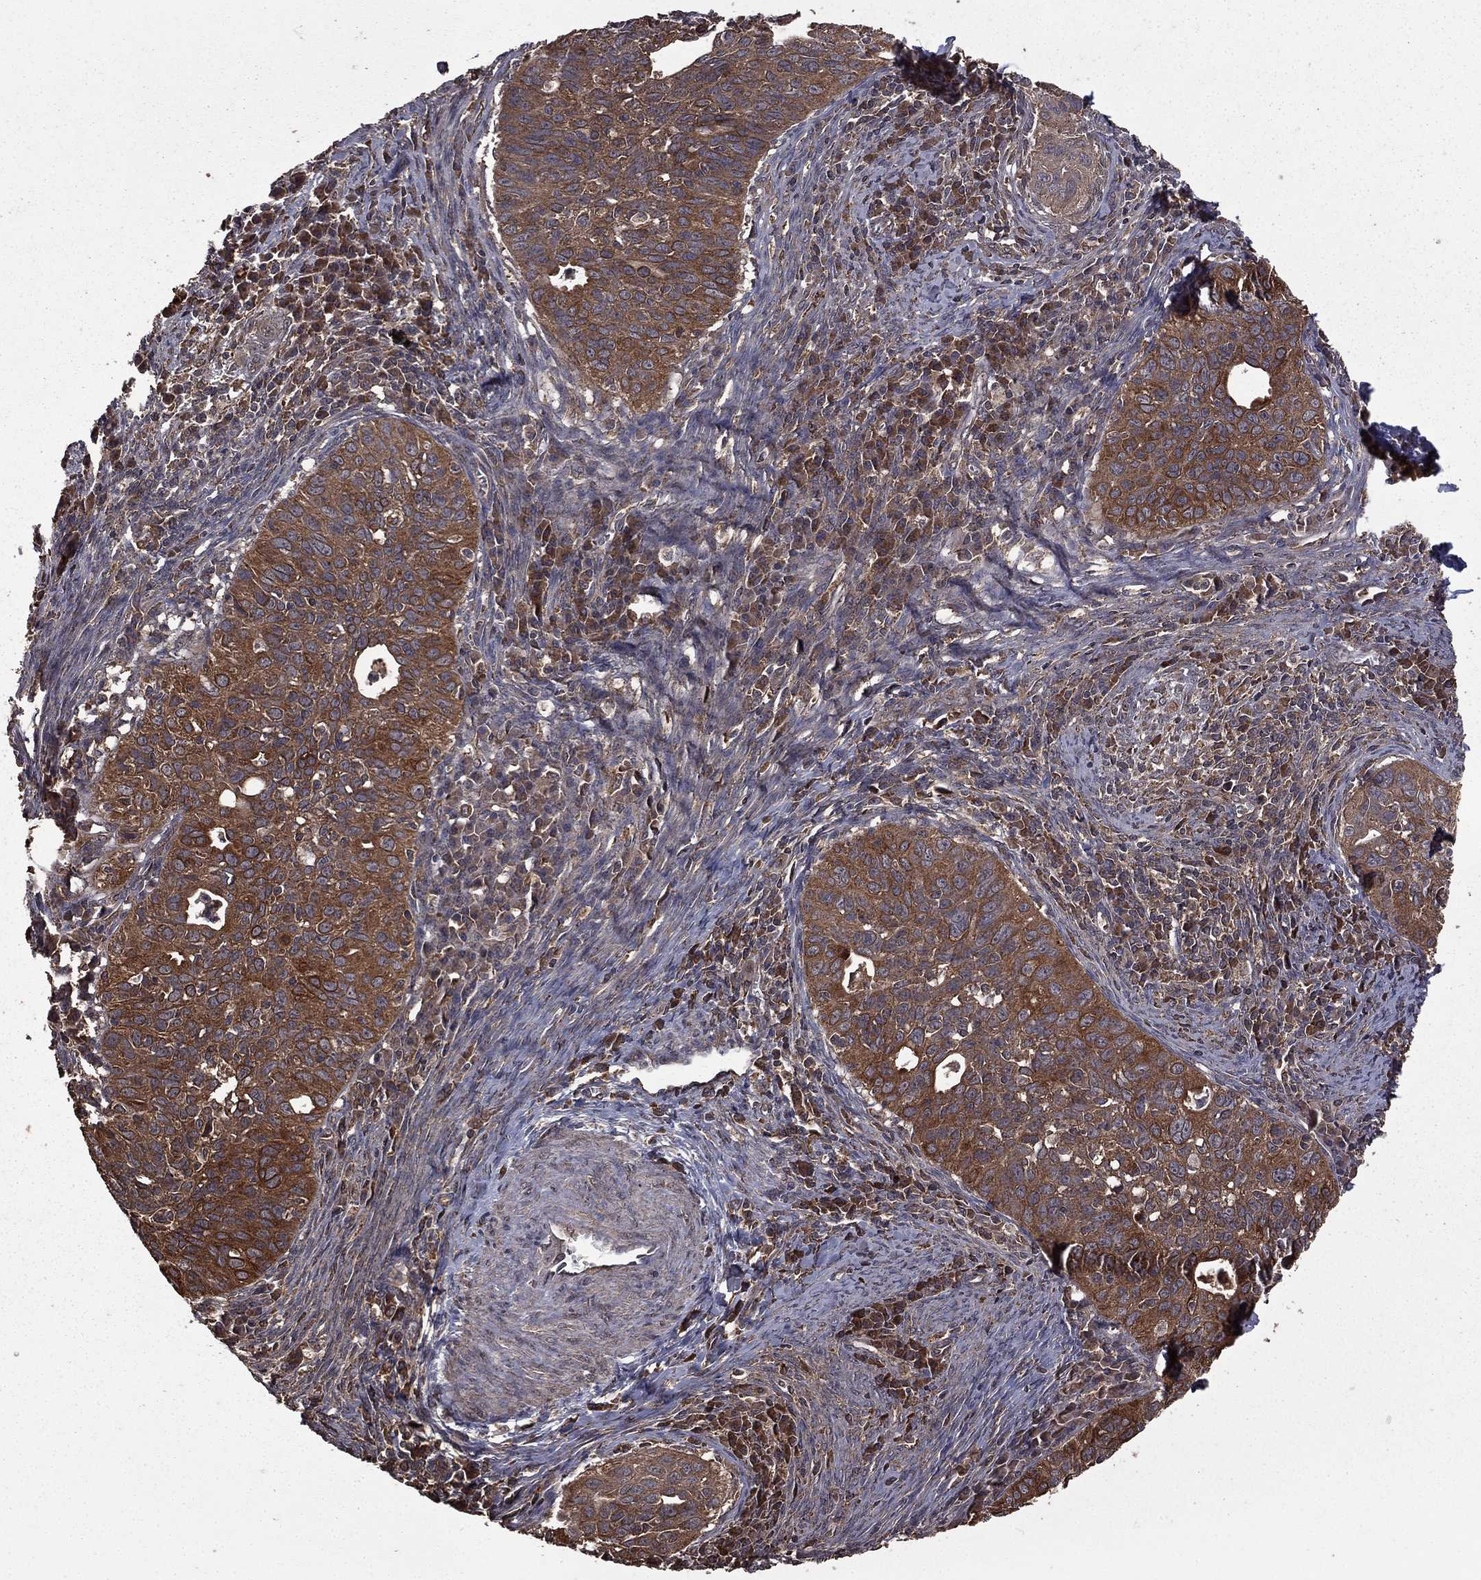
{"staining": {"intensity": "moderate", "quantity": ">75%", "location": "cytoplasmic/membranous"}, "tissue": "cervical cancer", "cell_type": "Tumor cells", "image_type": "cancer", "snomed": [{"axis": "morphology", "description": "Squamous cell carcinoma, NOS"}, {"axis": "topography", "description": "Cervix"}], "caption": "High-magnification brightfield microscopy of squamous cell carcinoma (cervical) stained with DAB (brown) and counterstained with hematoxylin (blue). tumor cells exhibit moderate cytoplasmic/membranous staining is present in about>75% of cells.", "gene": "BIRC6", "patient": {"sex": "female", "age": 26}}